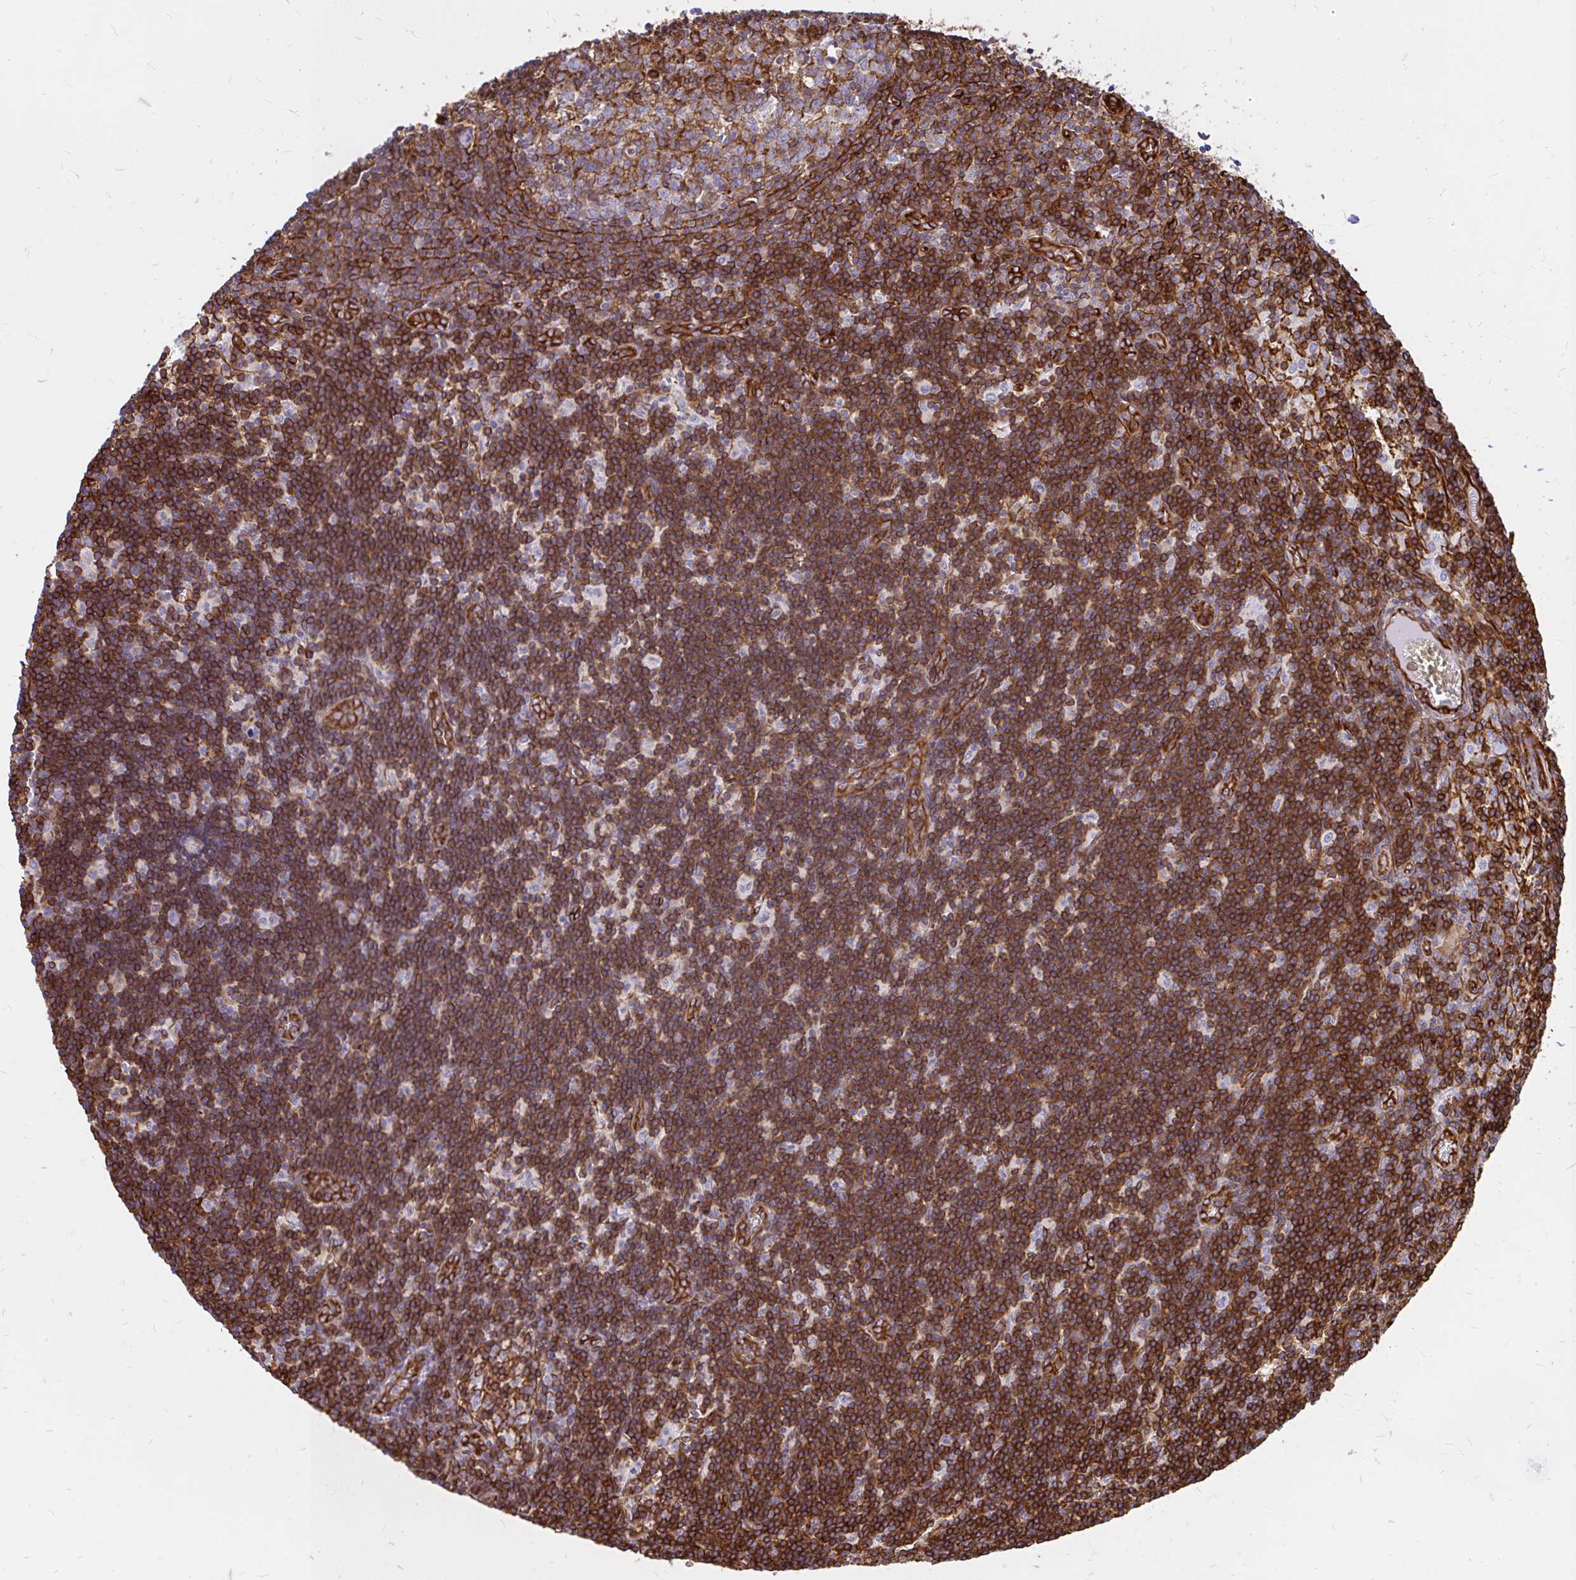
{"staining": {"intensity": "moderate", "quantity": "25%-75%", "location": "cytoplasmic/membranous"}, "tissue": "lymph node", "cell_type": "Germinal center cells", "image_type": "normal", "snomed": [{"axis": "morphology", "description": "Normal tissue, NOS"}, {"axis": "topography", "description": "Lymph node"}], "caption": "Immunohistochemistry of benign human lymph node displays medium levels of moderate cytoplasmic/membranous positivity in about 25%-75% of germinal center cells.", "gene": "MAP1LC3B2", "patient": {"sex": "female", "age": 31}}